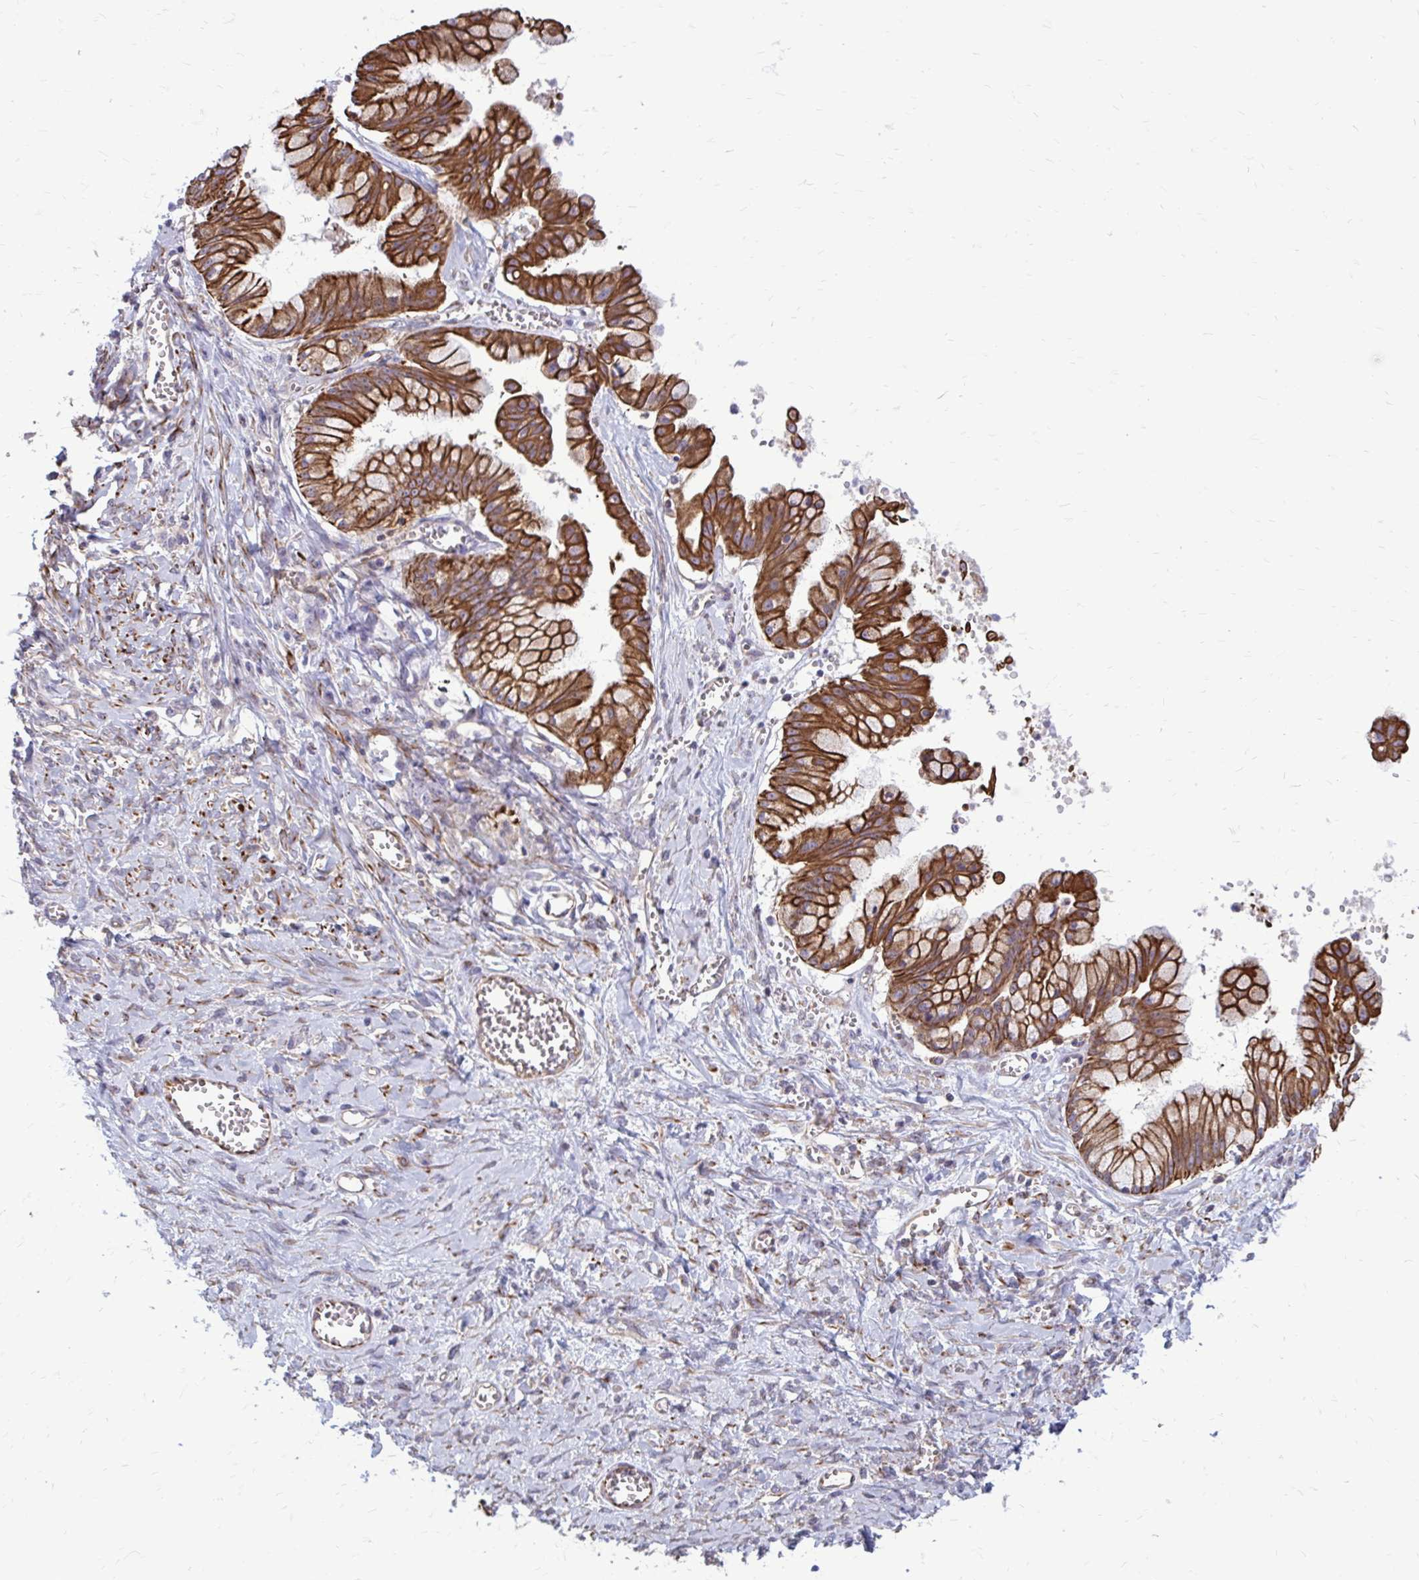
{"staining": {"intensity": "strong", "quantity": ">75%", "location": "cytoplasmic/membranous"}, "tissue": "ovarian cancer", "cell_type": "Tumor cells", "image_type": "cancer", "snomed": [{"axis": "morphology", "description": "Cystadenocarcinoma, mucinous, NOS"}, {"axis": "topography", "description": "Ovary"}], "caption": "Protein expression analysis of human ovarian cancer (mucinous cystadenocarcinoma) reveals strong cytoplasmic/membranous positivity in approximately >75% of tumor cells.", "gene": "FAP", "patient": {"sex": "female", "age": 70}}